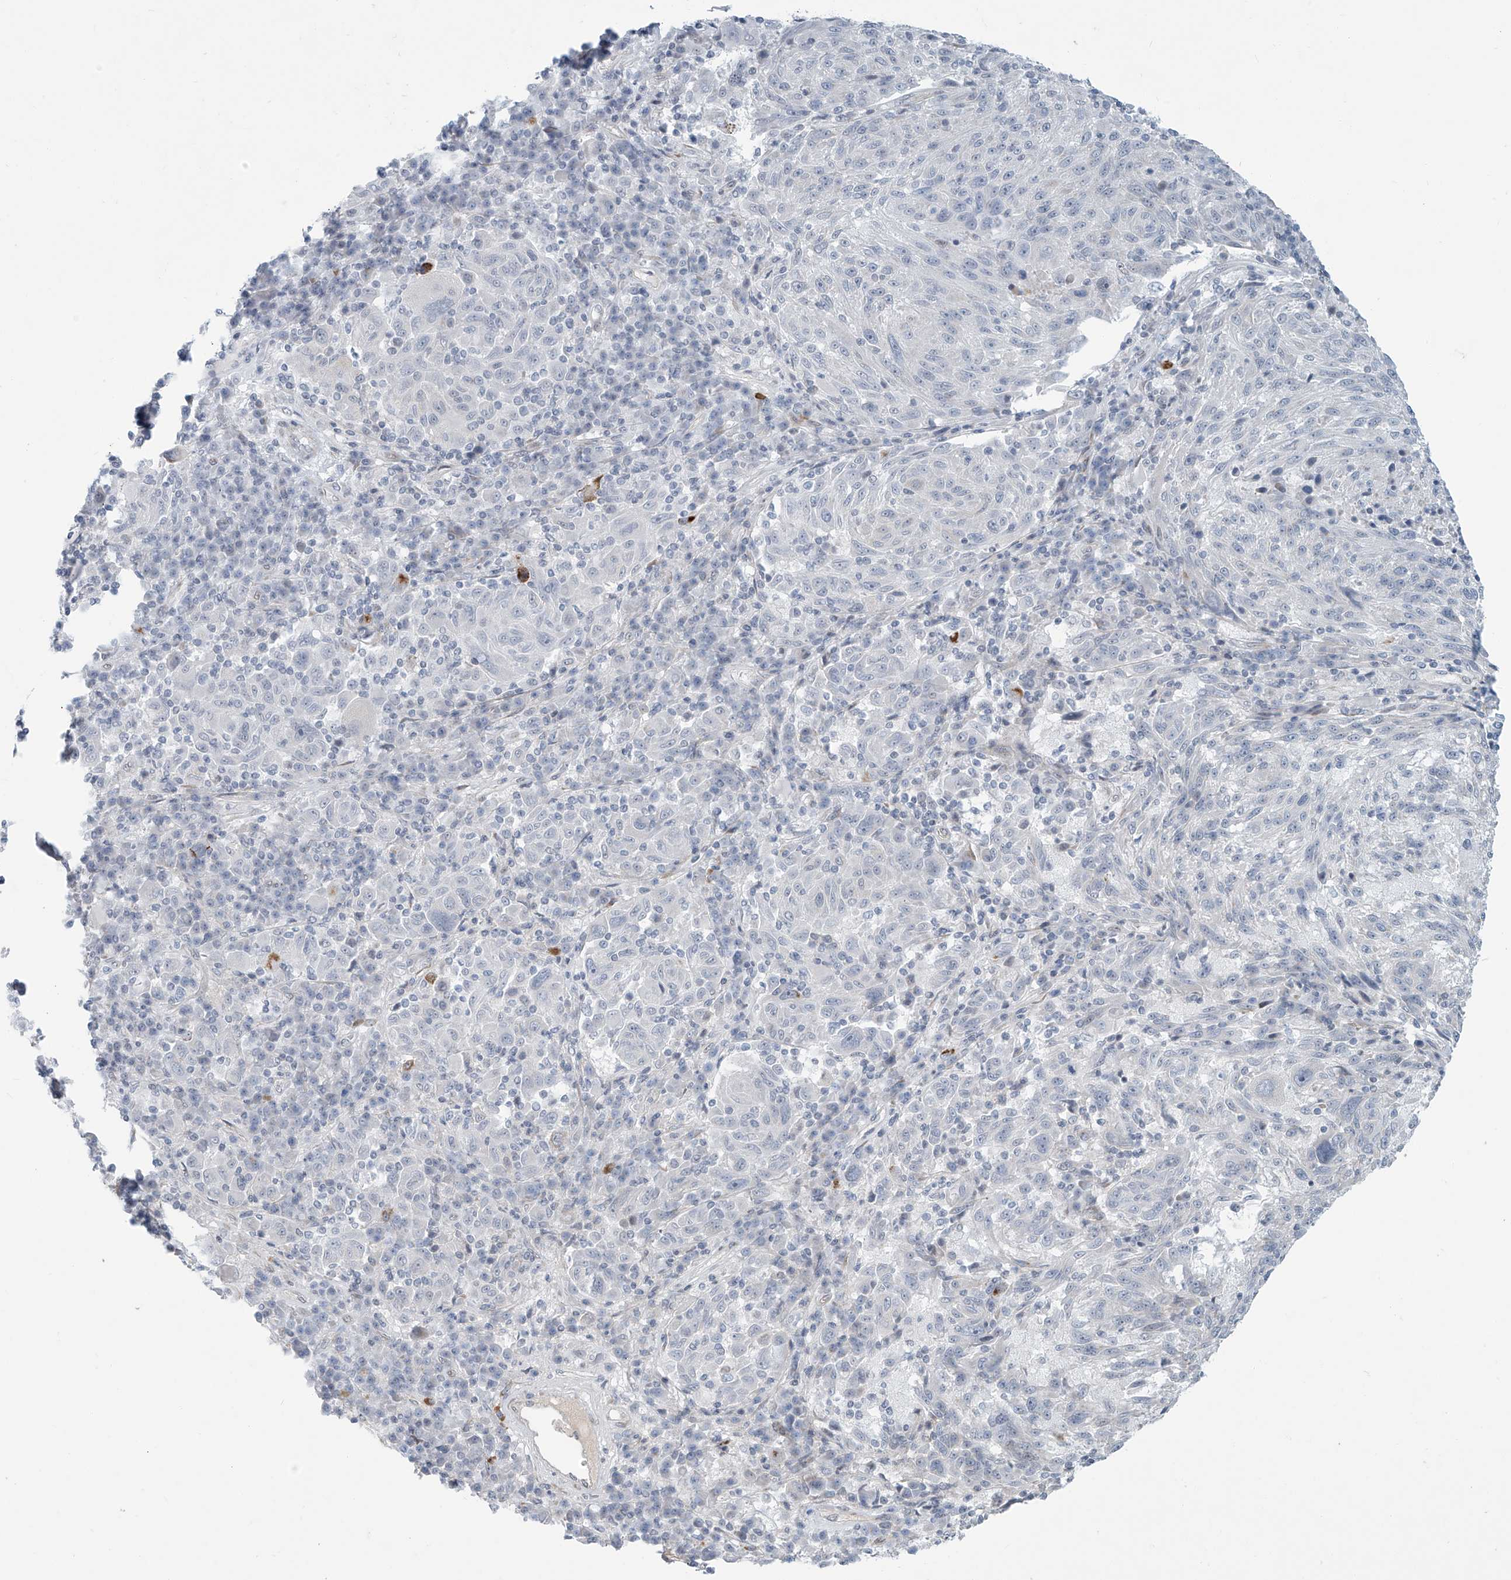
{"staining": {"intensity": "negative", "quantity": "none", "location": "none"}, "tissue": "melanoma", "cell_type": "Tumor cells", "image_type": "cancer", "snomed": [{"axis": "morphology", "description": "Malignant melanoma, NOS"}, {"axis": "topography", "description": "Skin"}], "caption": "A high-resolution image shows IHC staining of malignant melanoma, which demonstrates no significant staining in tumor cells.", "gene": "SARNP", "patient": {"sex": "male", "age": 53}}